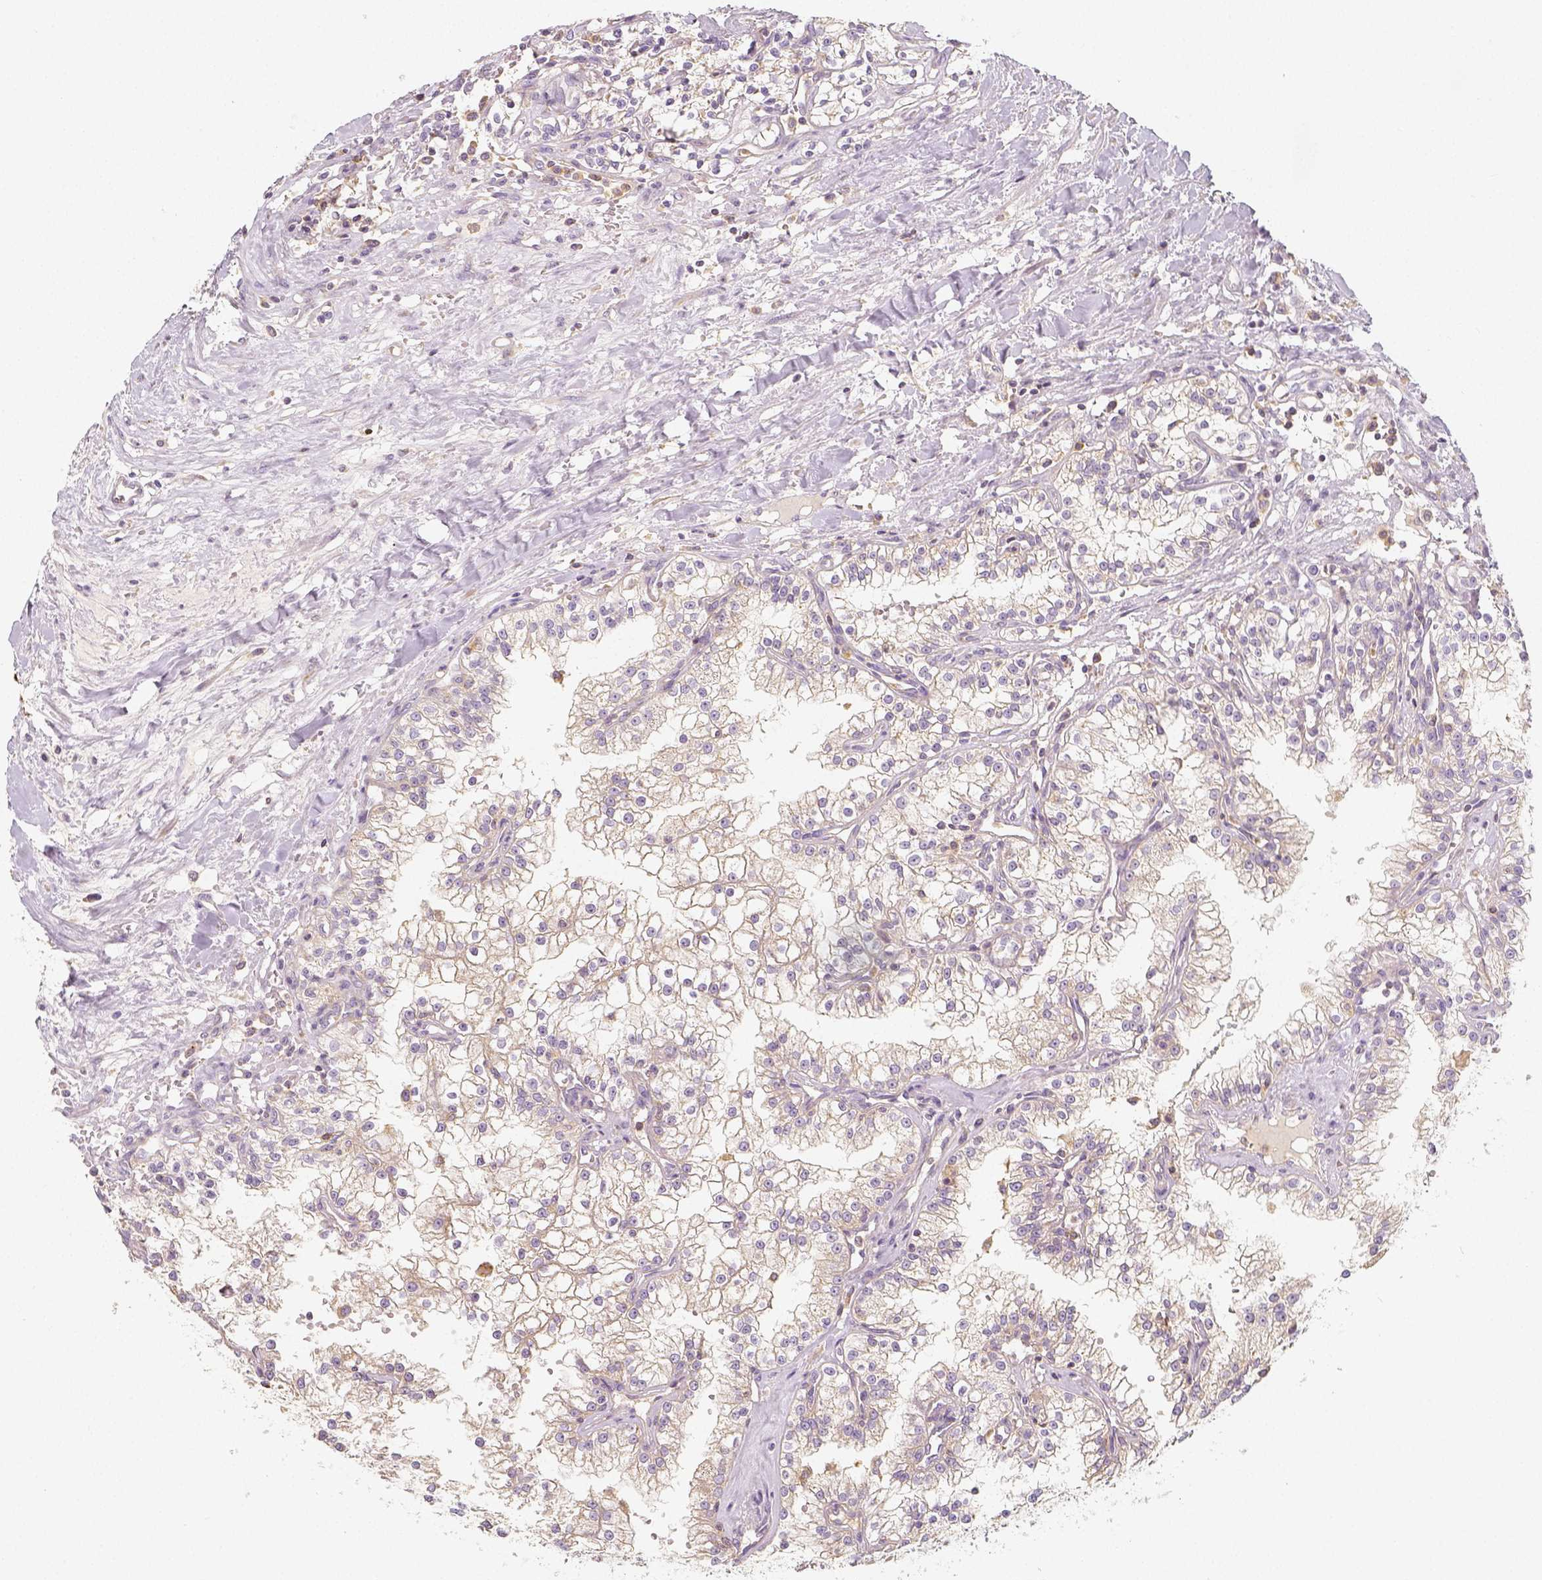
{"staining": {"intensity": "weak", "quantity": ">75%", "location": "cytoplasmic/membranous"}, "tissue": "renal cancer", "cell_type": "Tumor cells", "image_type": "cancer", "snomed": [{"axis": "morphology", "description": "Adenocarcinoma, NOS"}, {"axis": "topography", "description": "Kidney"}], "caption": "Immunohistochemical staining of renal adenocarcinoma shows low levels of weak cytoplasmic/membranous expression in about >75% of tumor cells. The protein of interest is stained brown, and the nuclei are stained in blue (DAB (3,3'-diaminobenzidine) IHC with brightfield microscopy, high magnification).", "gene": "PTPRJ", "patient": {"sex": "male", "age": 36}}